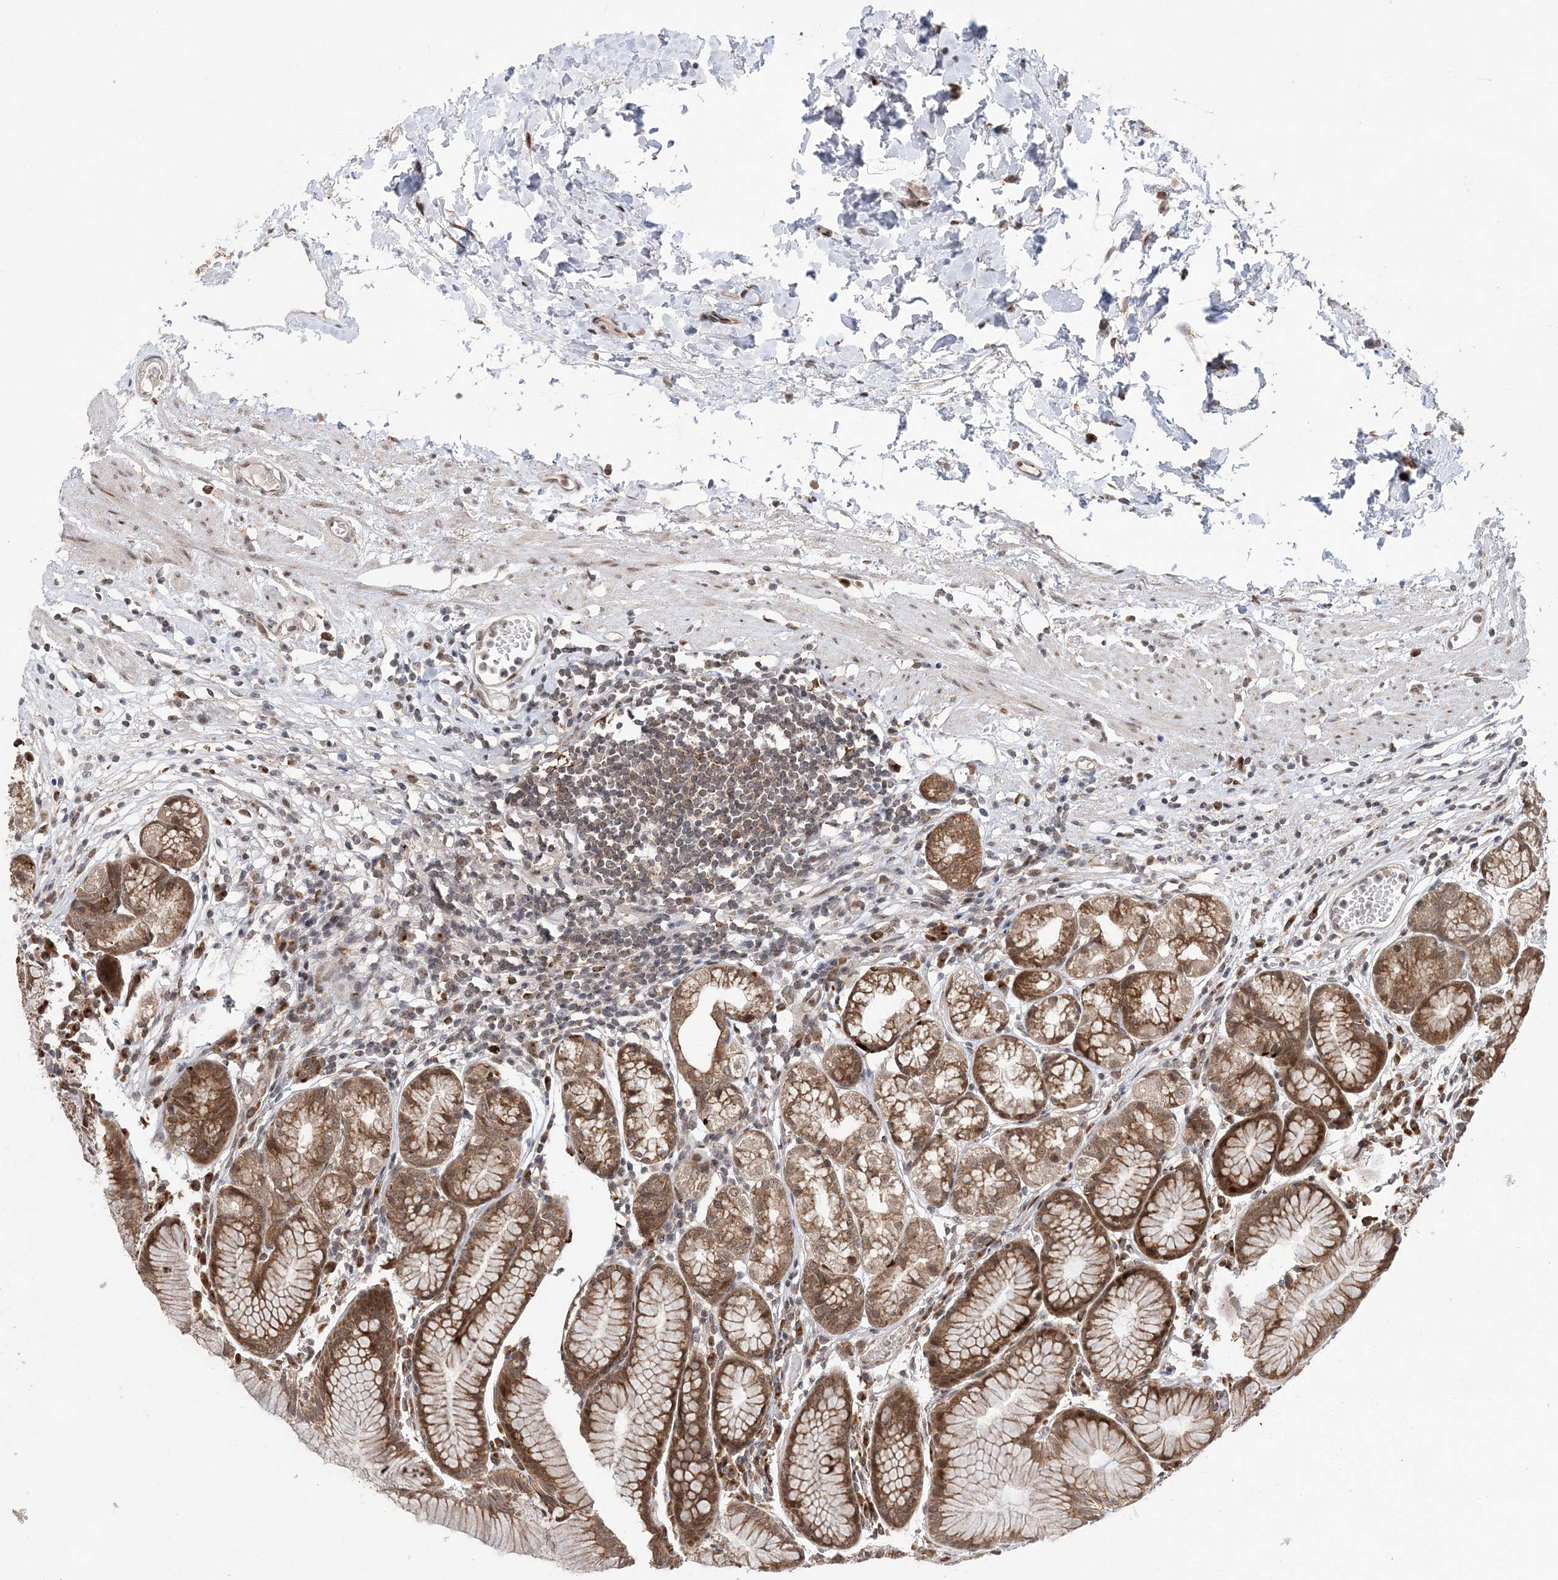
{"staining": {"intensity": "moderate", "quantity": ">75%", "location": "cytoplasmic/membranous"}, "tissue": "stomach", "cell_type": "Glandular cells", "image_type": "normal", "snomed": [{"axis": "morphology", "description": "Normal tissue, NOS"}, {"axis": "topography", "description": "Stomach"}], "caption": "Benign stomach shows moderate cytoplasmic/membranous staining in about >75% of glandular cells, visualized by immunohistochemistry. The staining was performed using DAB to visualize the protein expression in brown, while the nuclei were stained in blue with hematoxylin (Magnification: 20x).", "gene": "ANAPC15", "patient": {"sex": "female", "age": 57}}